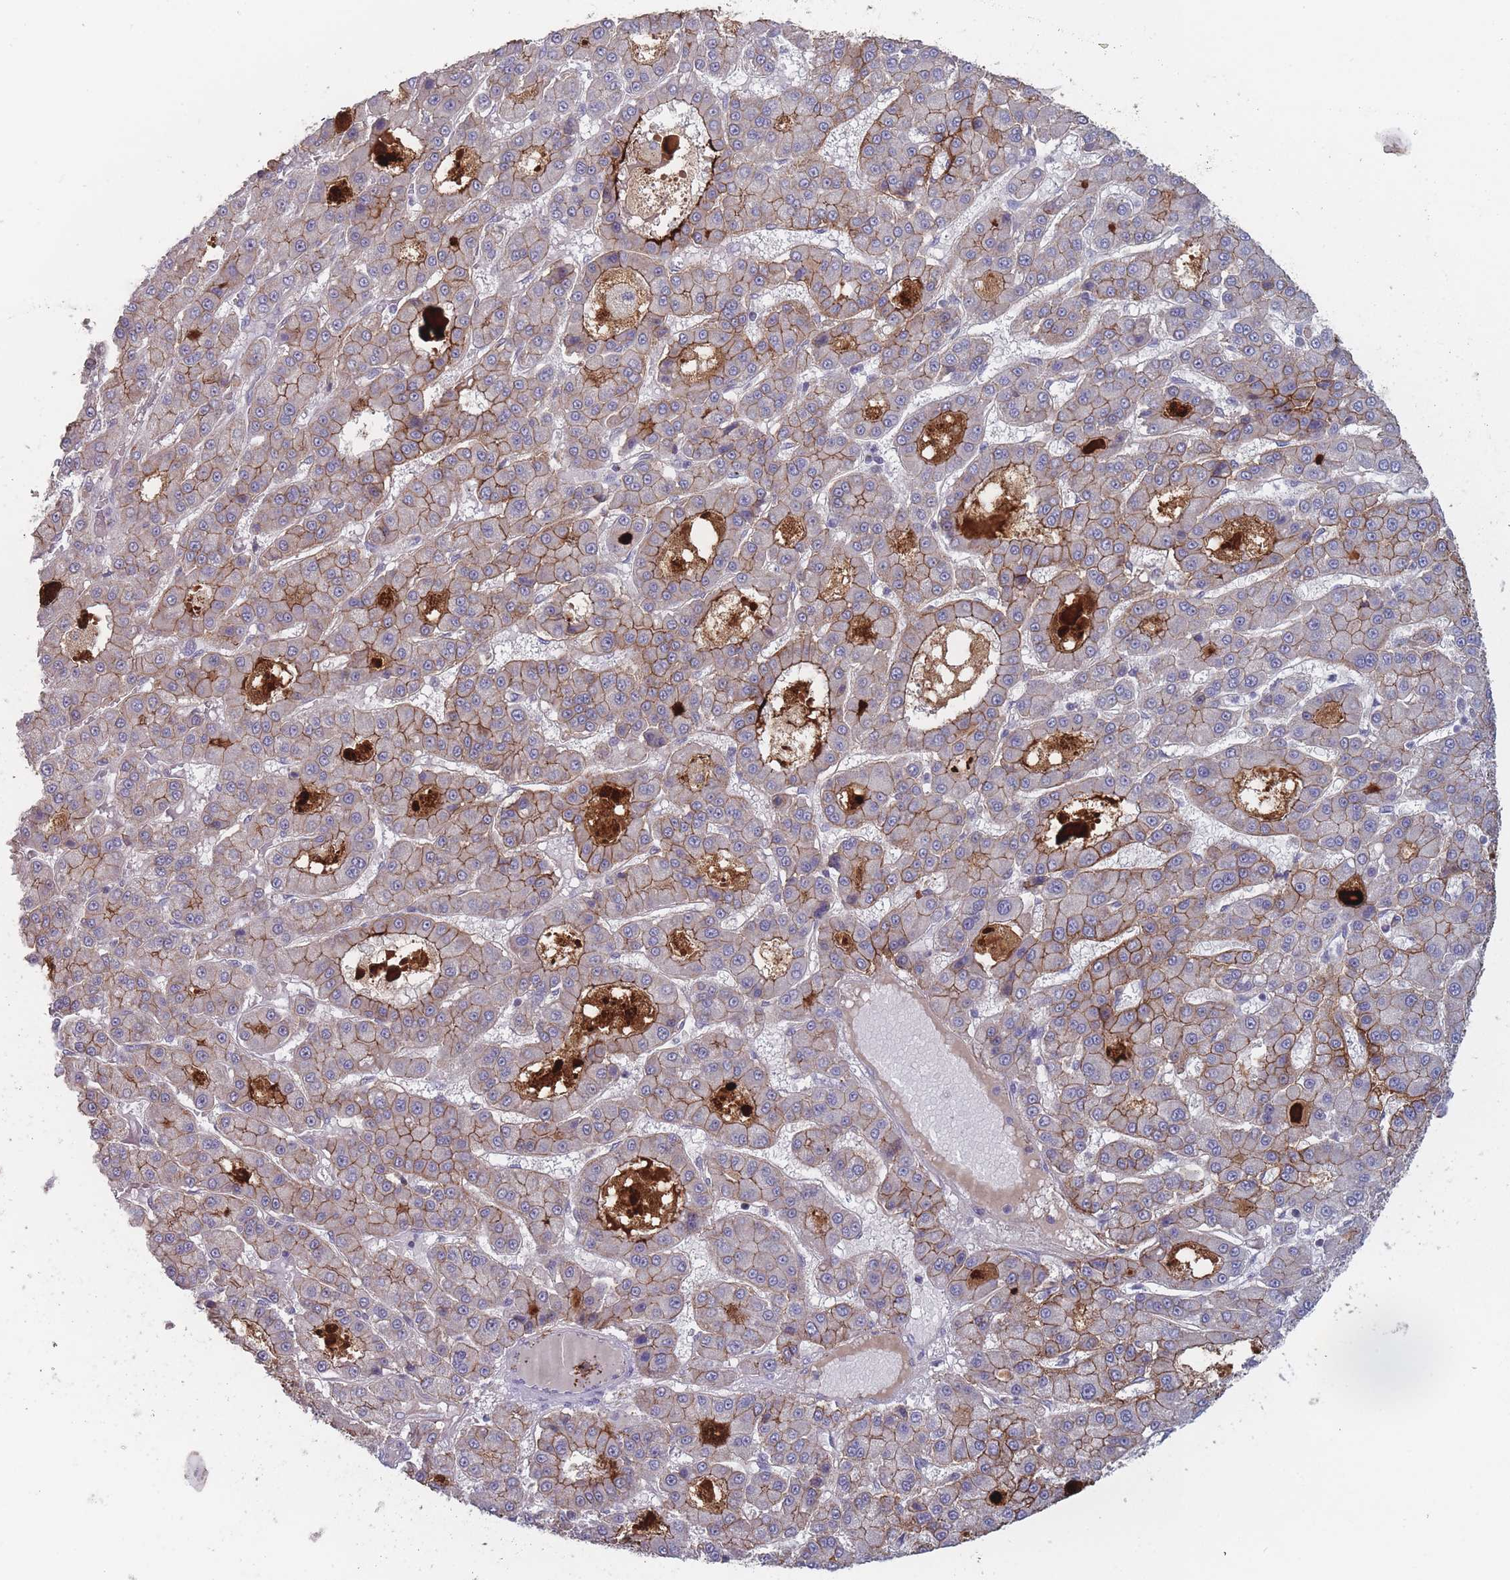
{"staining": {"intensity": "moderate", "quantity": ">75%", "location": "cytoplasmic/membranous"}, "tissue": "liver cancer", "cell_type": "Tumor cells", "image_type": "cancer", "snomed": [{"axis": "morphology", "description": "Carcinoma, Hepatocellular, NOS"}, {"axis": "topography", "description": "Liver"}], "caption": "Immunohistochemistry (IHC) histopathology image of neoplastic tissue: hepatocellular carcinoma (liver) stained using immunohistochemistry displays medium levels of moderate protein expression localized specifically in the cytoplasmic/membranous of tumor cells, appearing as a cytoplasmic/membranous brown color.", "gene": "TMEM232", "patient": {"sex": "male", "age": 70}}